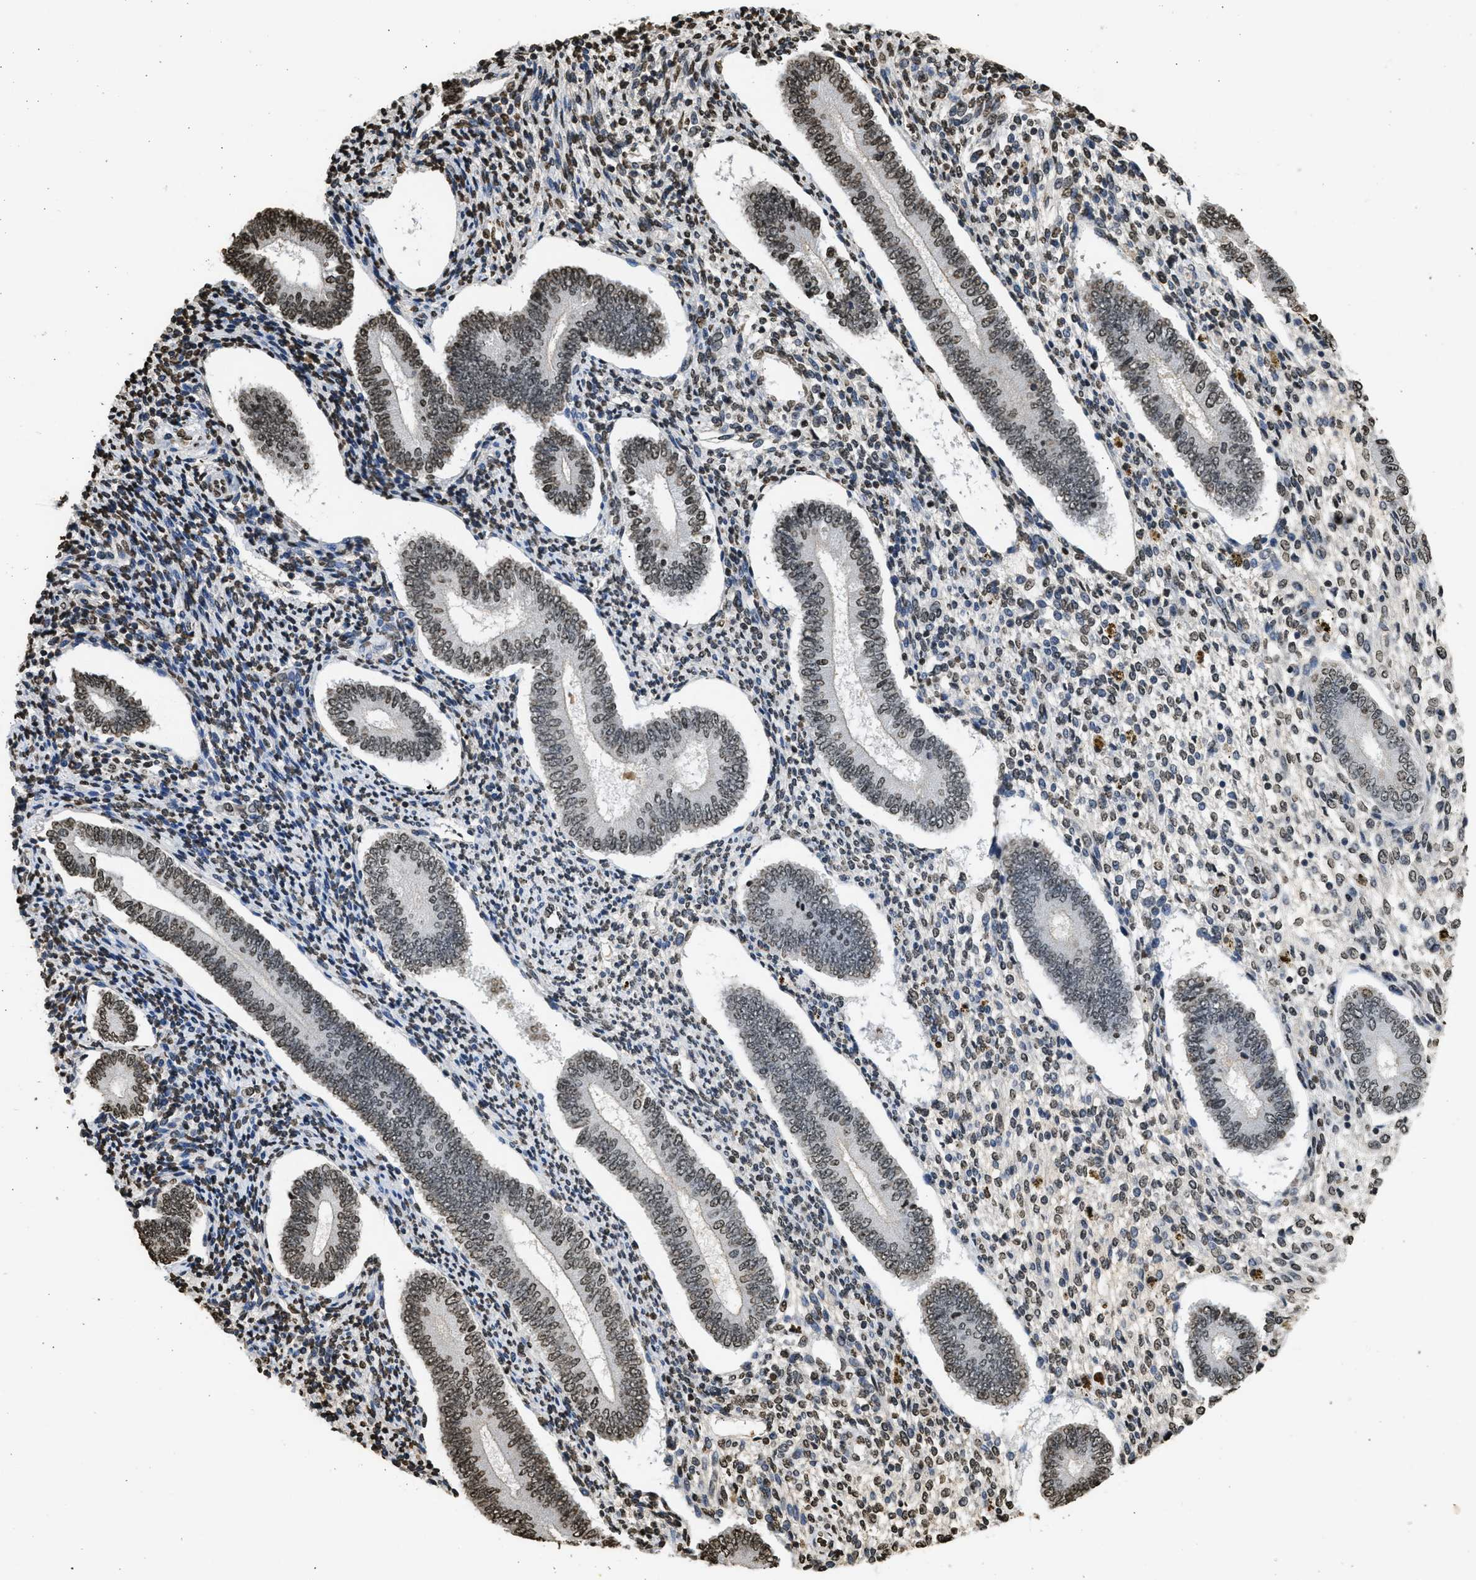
{"staining": {"intensity": "weak", "quantity": "25%-75%", "location": "nuclear"}, "tissue": "endometrium", "cell_type": "Cells in endometrial stroma", "image_type": "normal", "snomed": [{"axis": "morphology", "description": "Normal tissue, NOS"}, {"axis": "topography", "description": "Endometrium"}], "caption": "Brown immunohistochemical staining in normal human endometrium reveals weak nuclear expression in approximately 25%-75% of cells in endometrial stroma. (Brightfield microscopy of DAB IHC at high magnification).", "gene": "RRAGC", "patient": {"sex": "female", "age": 42}}